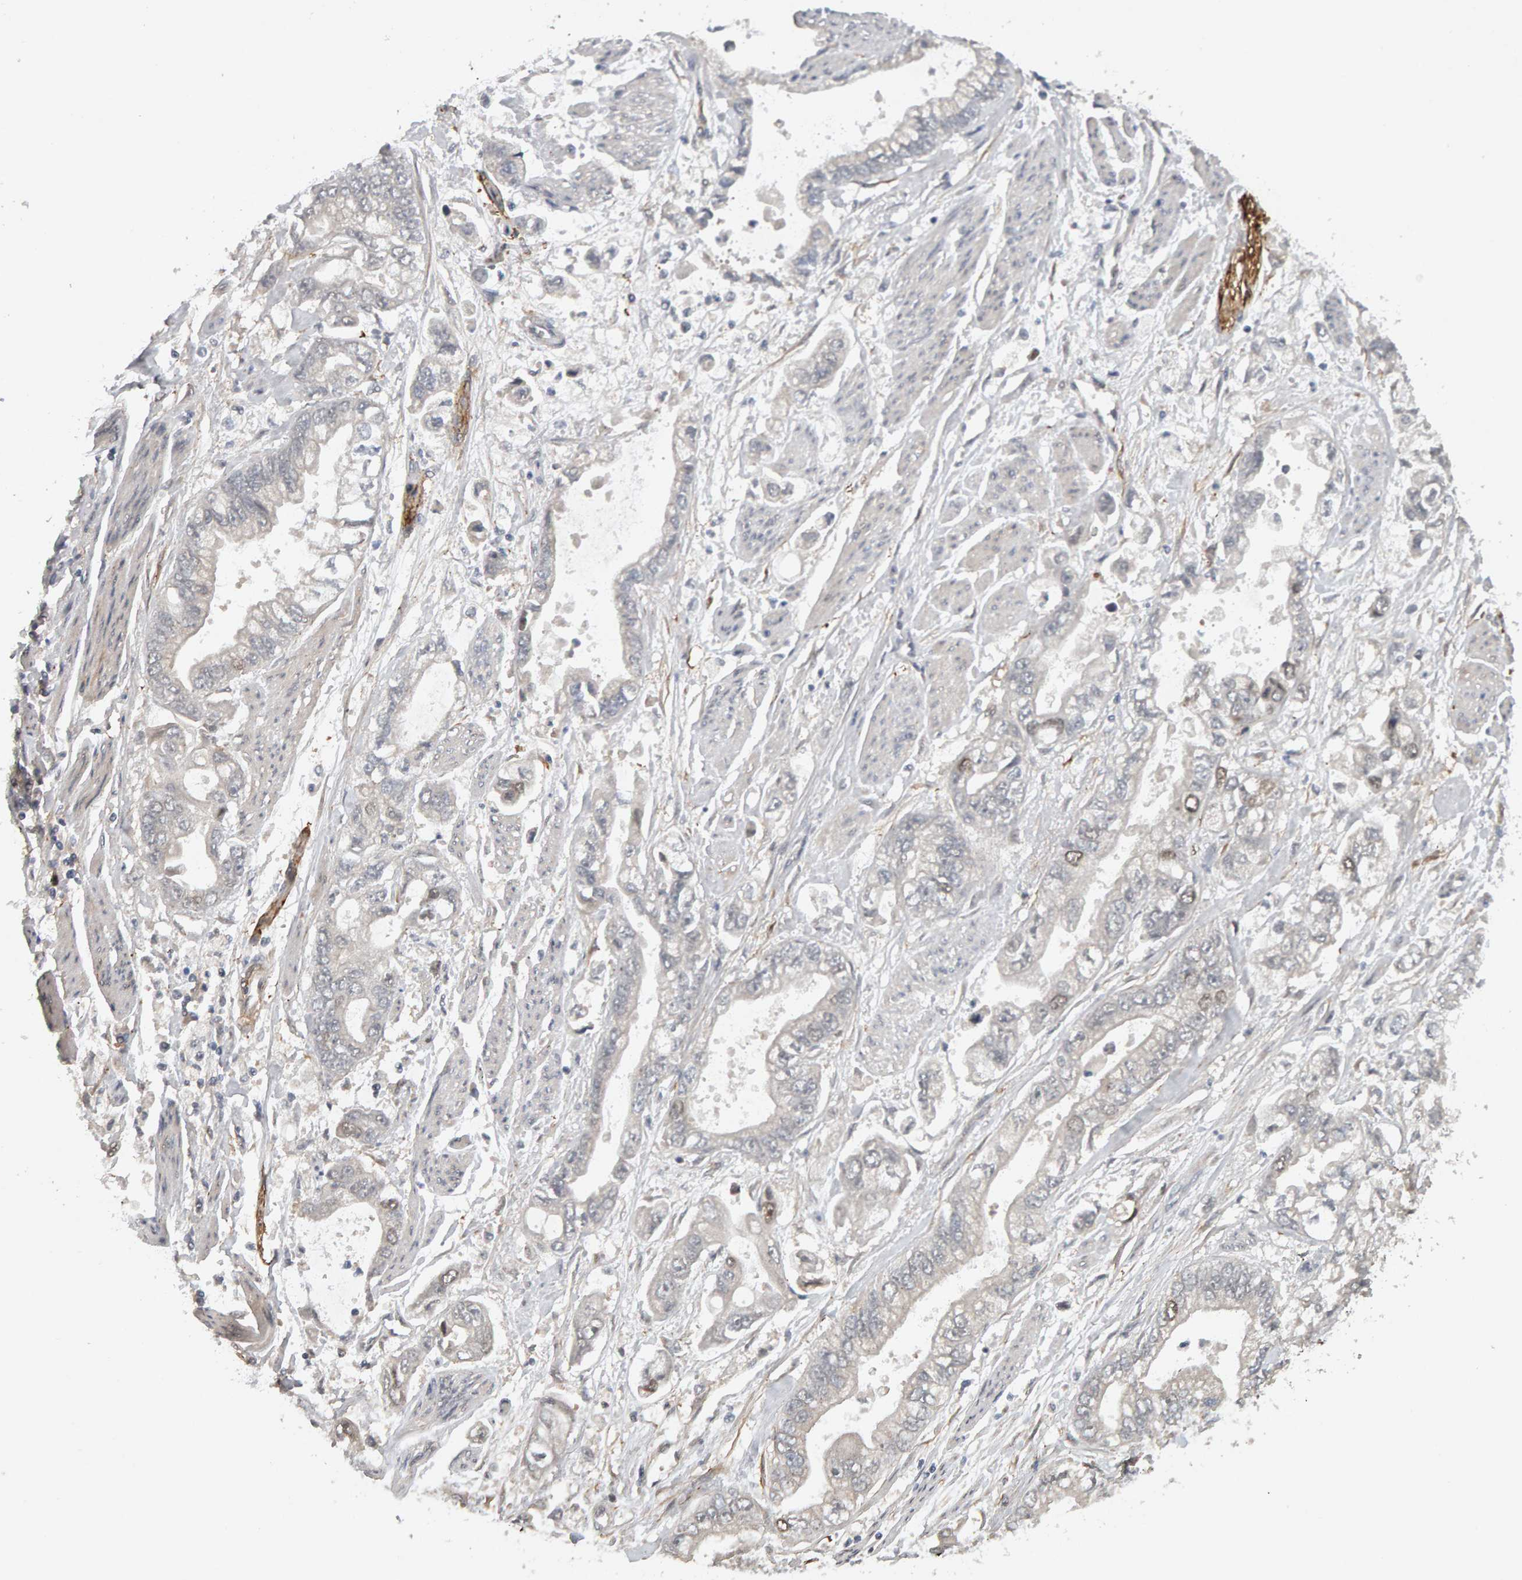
{"staining": {"intensity": "moderate", "quantity": "<25%", "location": "nuclear"}, "tissue": "stomach cancer", "cell_type": "Tumor cells", "image_type": "cancer", "snomed": [{"axis": "morphology", "description": "Normal tissue, NOS"}, {"axis": "morphology", "description": "Adenocarcinoma, NOS"}, {"axis": "topography", "description": "Stomach"}], "caption": "Human stomach adenocarcinoma stained with a brown dye reveals moderate nuclear positive staining in approximately <25% of tumor cells.", "gene": "CDCA5", "patient": {"sex": "male", "age": 62}}